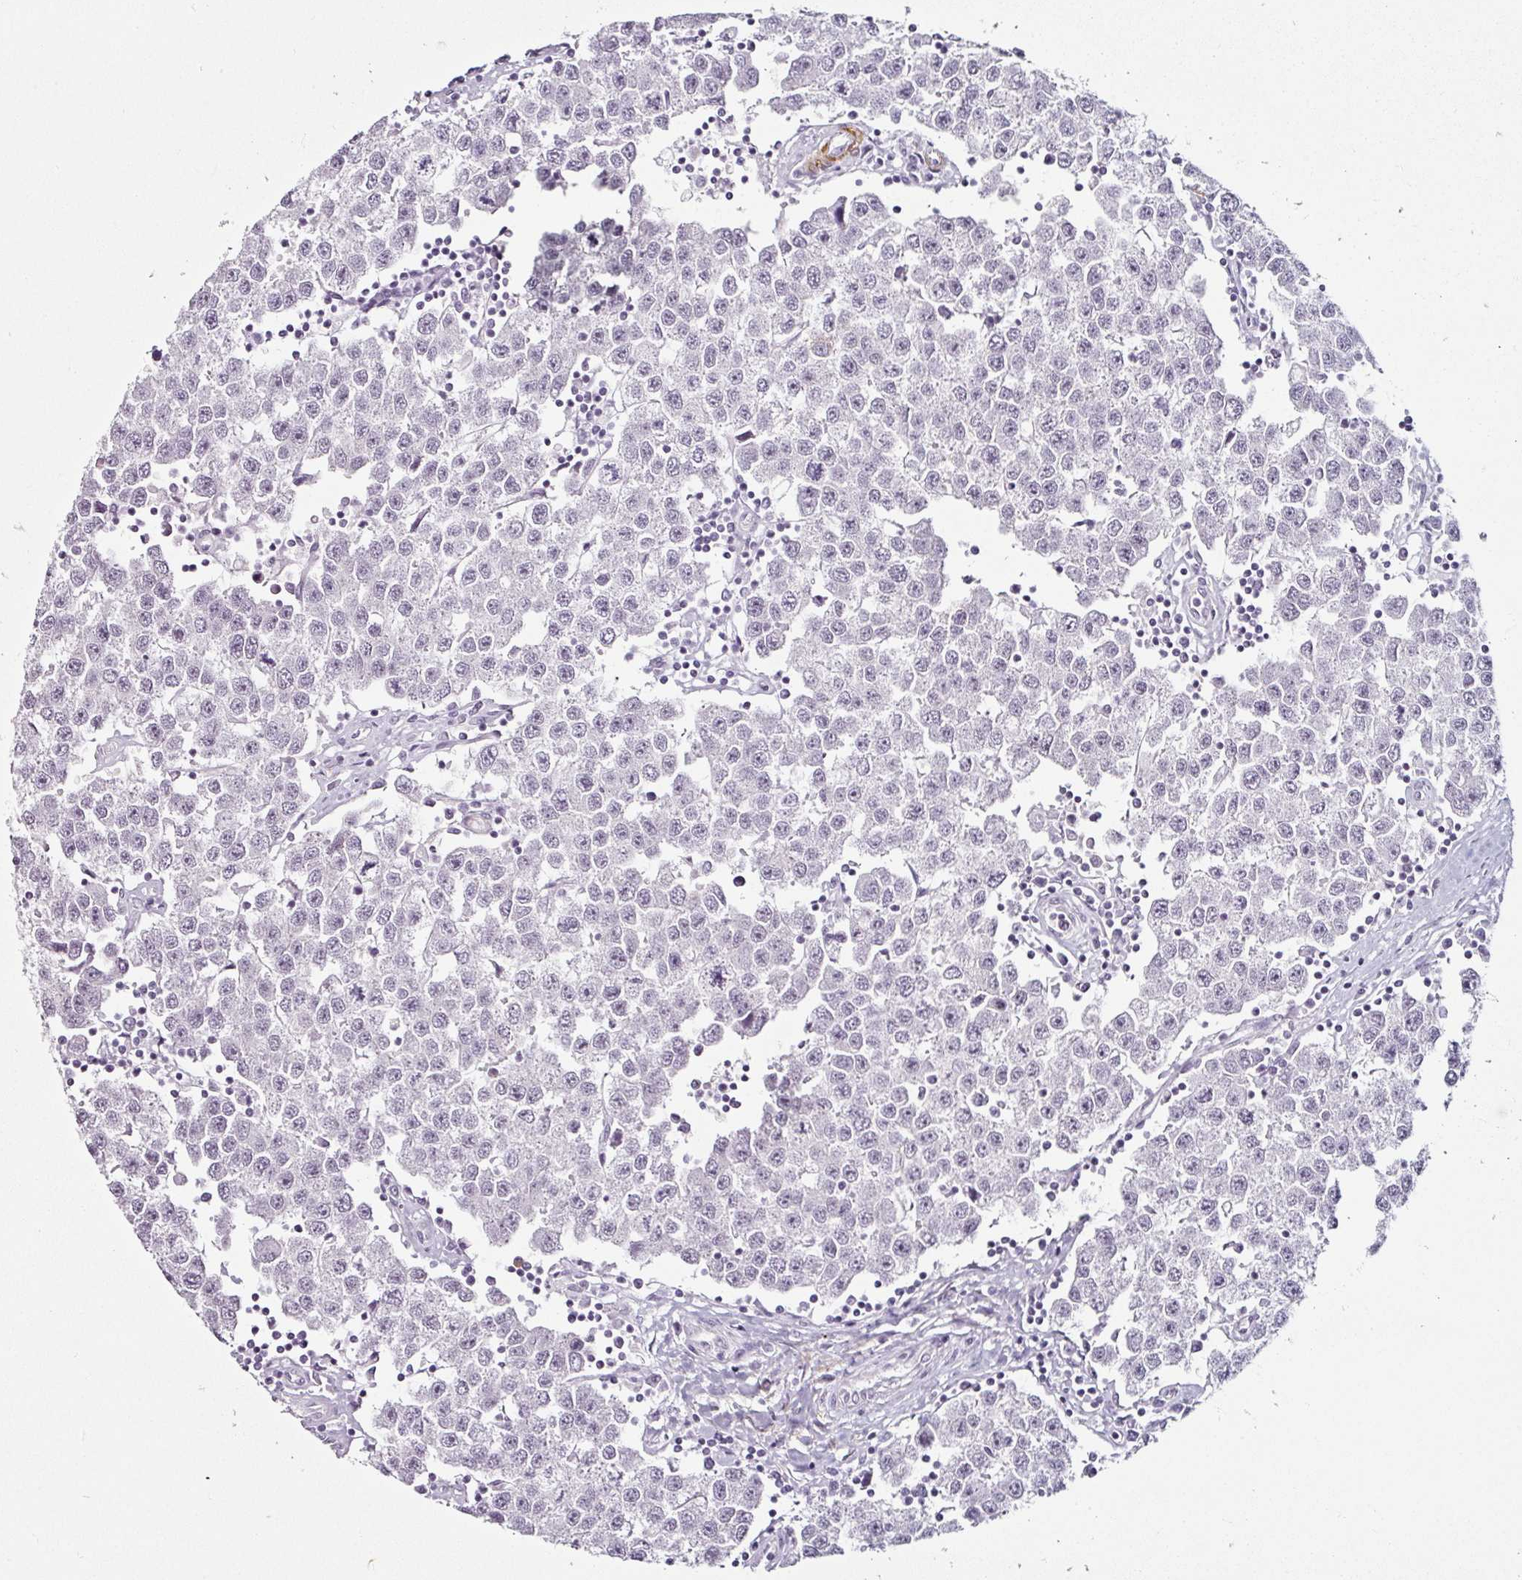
{"staining": {"intensity": "negative", "quantity": "none", "location": "none"}, "tissue": "testis cancer", "cell_type": "Tumor cells", "image_type": "cancer", "snomed": [{"axis": "morphology", "description": "Seminoma, NOS"}, {"axis": "topography", "description": "Testis"}], "caption": "Tumor cells show no significant protein staining in seminoma (testis). (Brightfield microscopy of DAB (3,3'-diaminobenzidine) immunohistochemistry (IHC) at high magnification).", "gene": "CAP2", "patient": {"sex": "male", "age": 34}}